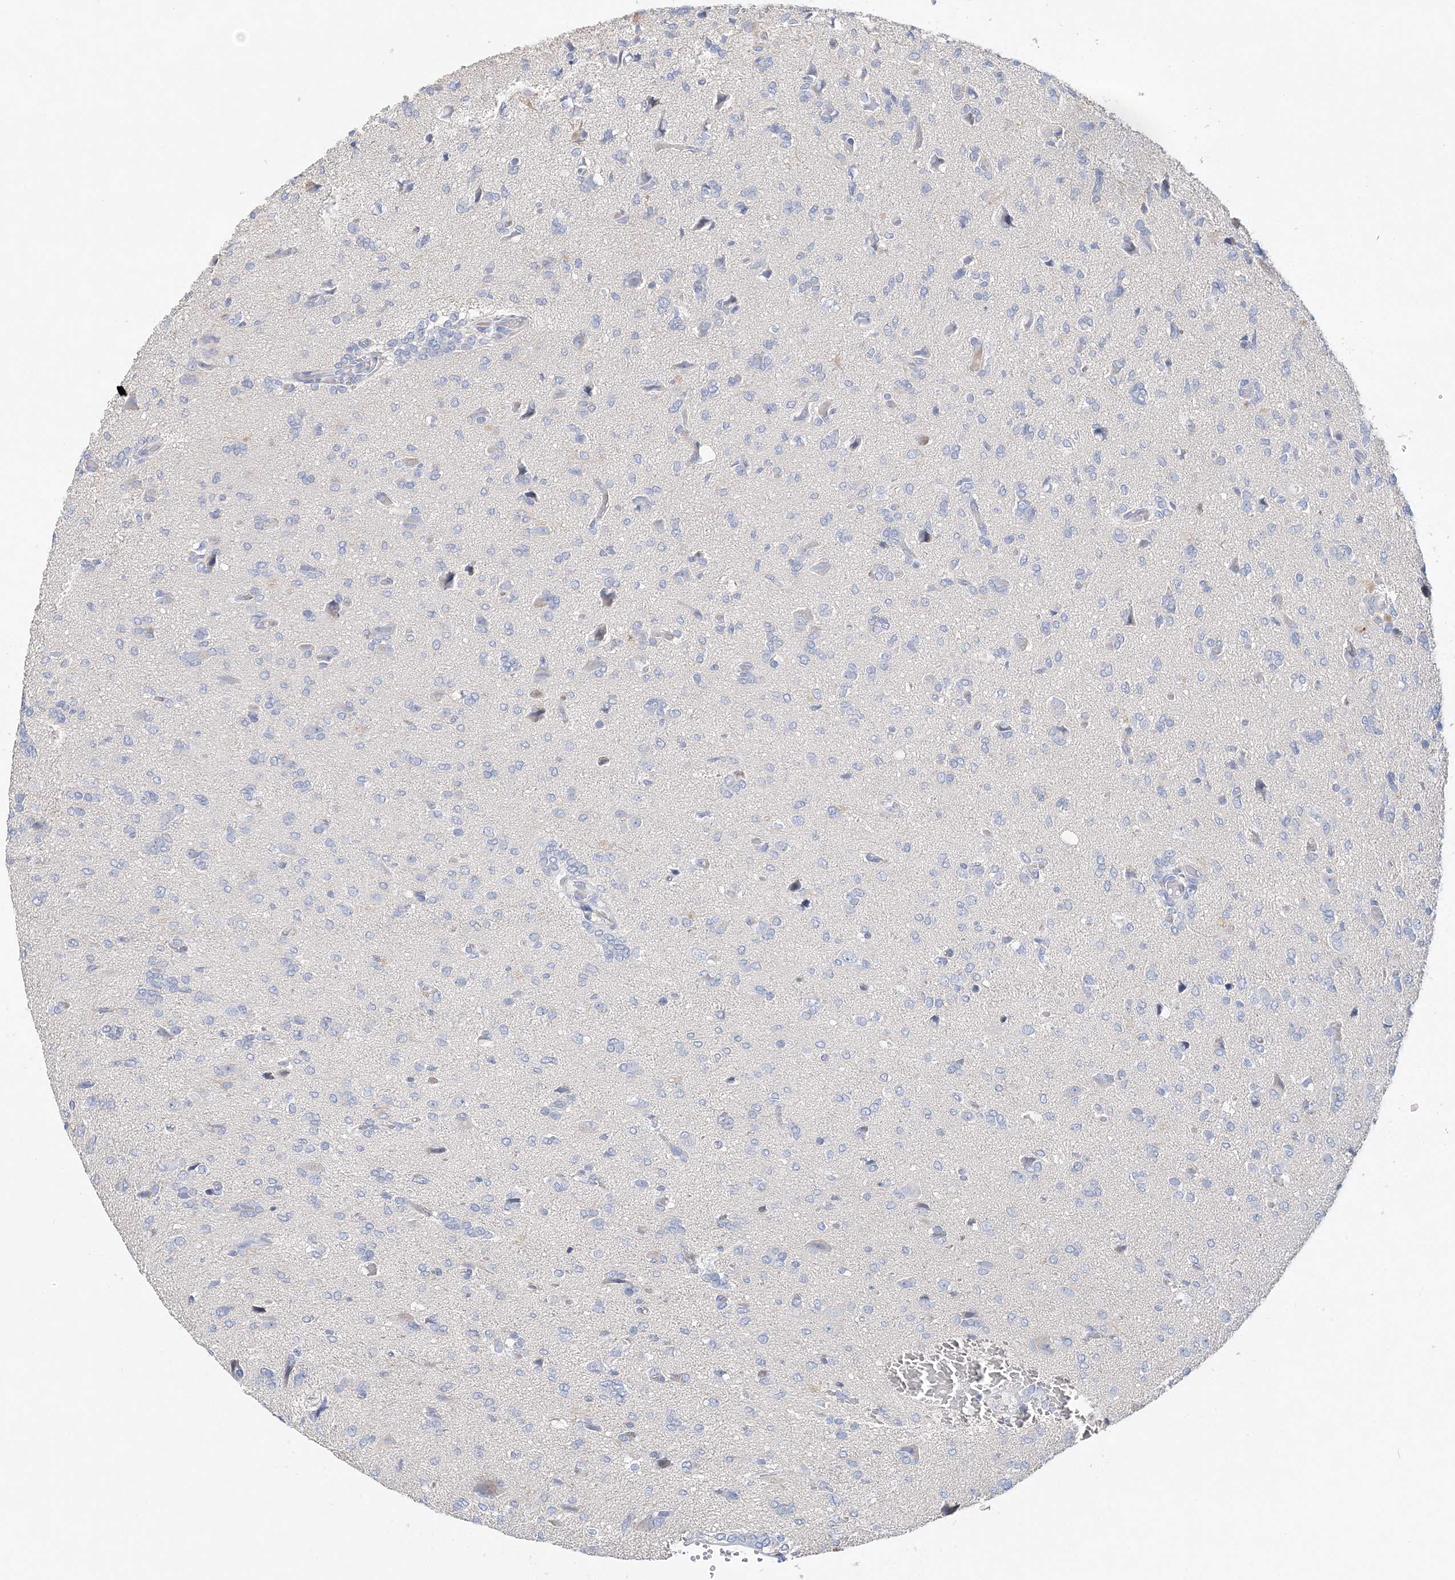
{"staining": {"intensity": "negative", "quantity": "none", "location": "none"}, "tissue": "glioma", "cell_type": "Tumor cells", "image_type": "cancer", "snomed": [{"axis": "morphology", "description": "Glioma, malignant, High grade"}, {"axis": "topography", "description": "Brain"}], "caption": "Immunohistochemistry (IHC) of malignant glioma (high-grade) shows no staining in tumor cells. (DAB (3,3'-diaminobenzidine) immunohistochemistry visualized using brightfield microscopy, high magnification).", "gene": "LRRIQ4", "patient": {"sex": "female", "age": 59}}